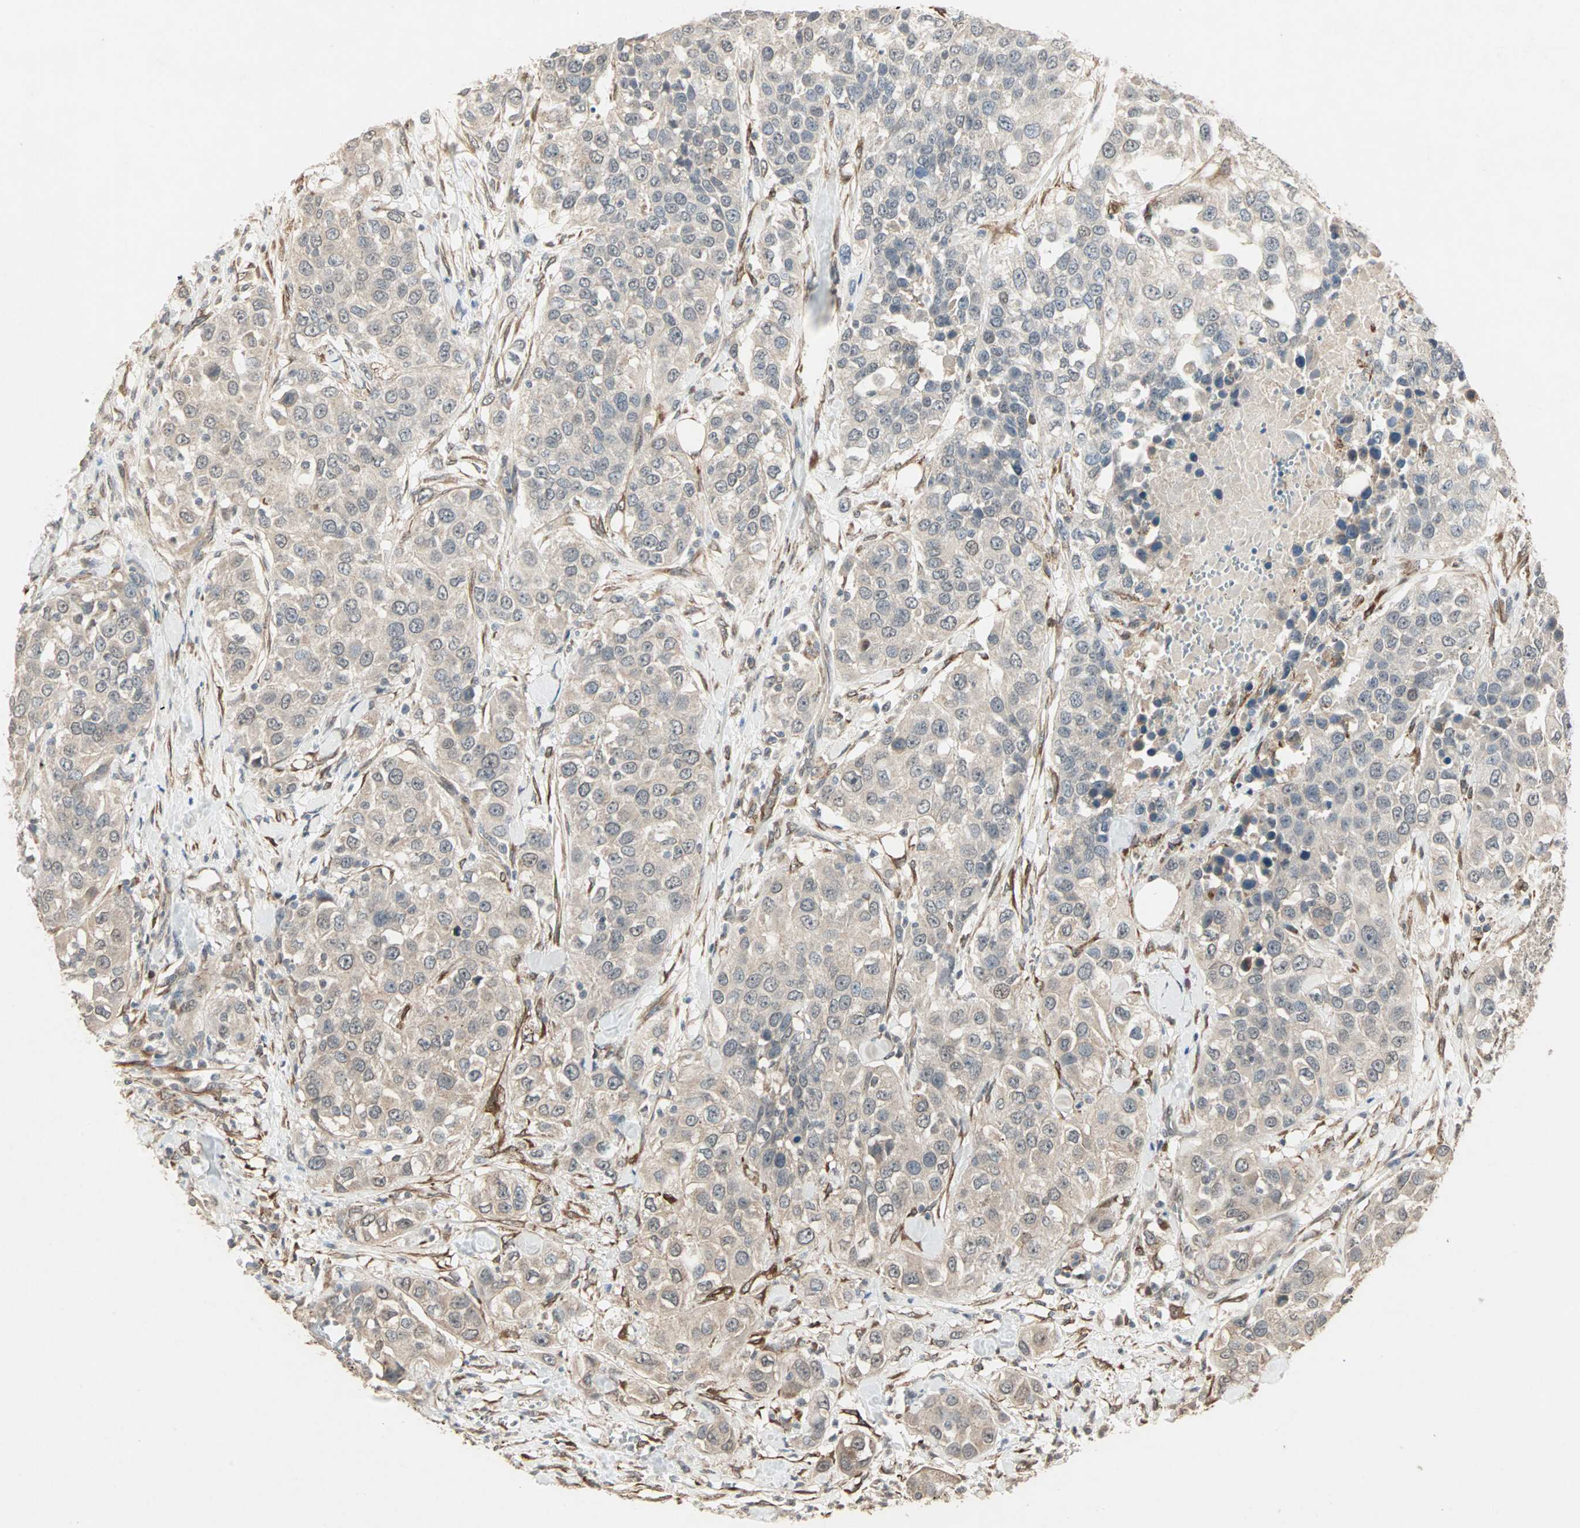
{"staining": {"intensity": "weak", "quantity": "25%-75%", "location": "cytoplasmic/membranous"}, "tissue": "urothelial cancer", "cell_type": "Tumor cells", "image_type": "cancer", "snomed": [{"axis": "morphology", "description": "Urothelial carcinoma, High grade"}, {"axis": "topography", "description": "Urinary bladder"}], "caption": "Immunohistochemical staining of high-grade urothelial carcinoma demonstrates low levels of weak cytoplasmic/membranous protein positivity in about 25%-75% of tumor cells. (brown staining indicates protein expression, while blue staining denotes nuclei).", "gene": "TRPV4", "patient": {"sex": "female", "age": 80}}